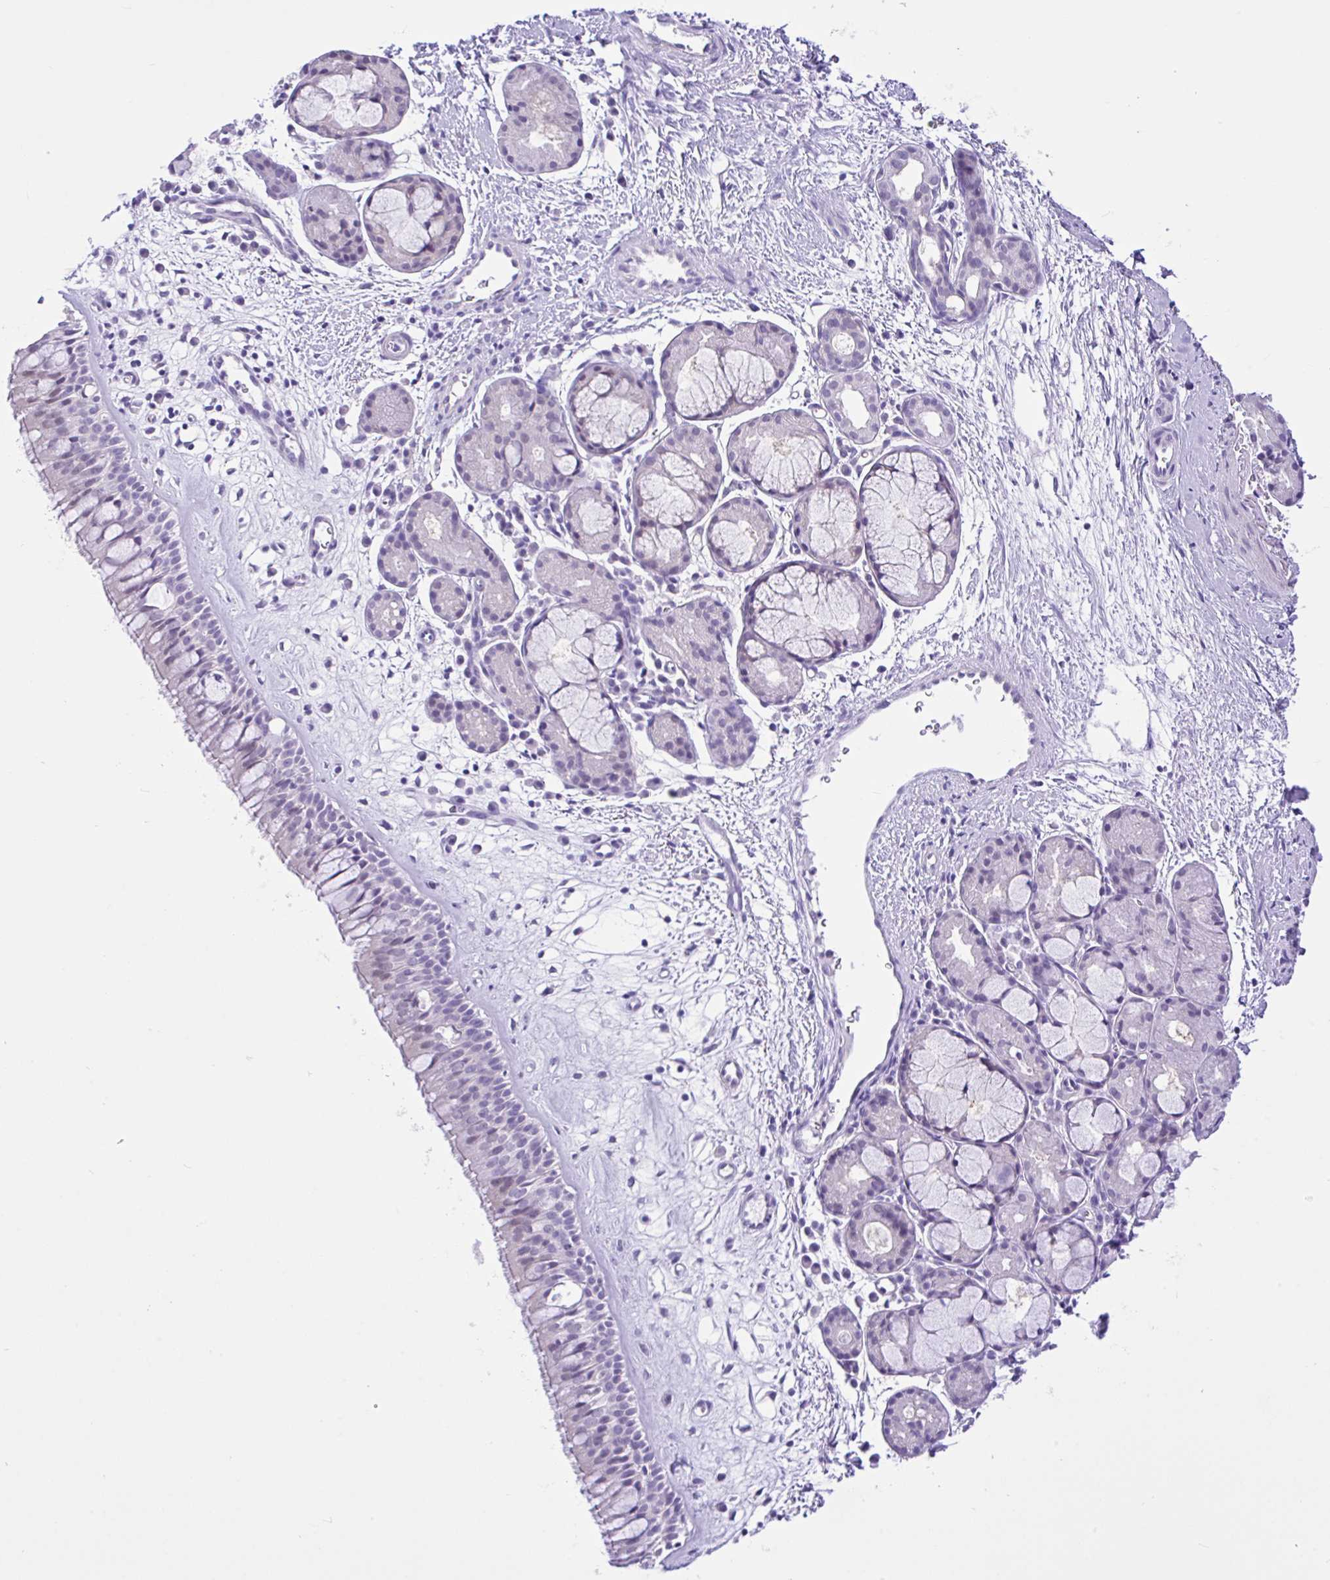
{"staining": {"intensity": "negative", "quantity": "none", "location": "none"}, "tissue": "nasopharynx", "cell_type": "Respiratory epithelial cells", "image_type": "normal", "snomed": [{"axis": "morphology", "description": "Normal tissue, NOS"}, {"axis": "topography", "description": "Nasopharynx"}], "caption": "This histopathology image is of benign nasopharynx stained with immunohistochemistry to label a protein in brown with the nuclei are counter-stained blue. There is no staining in respiratory epithelial cells.", "gene": "ANO4", "patient": {"sex": "male", "age": 65}}